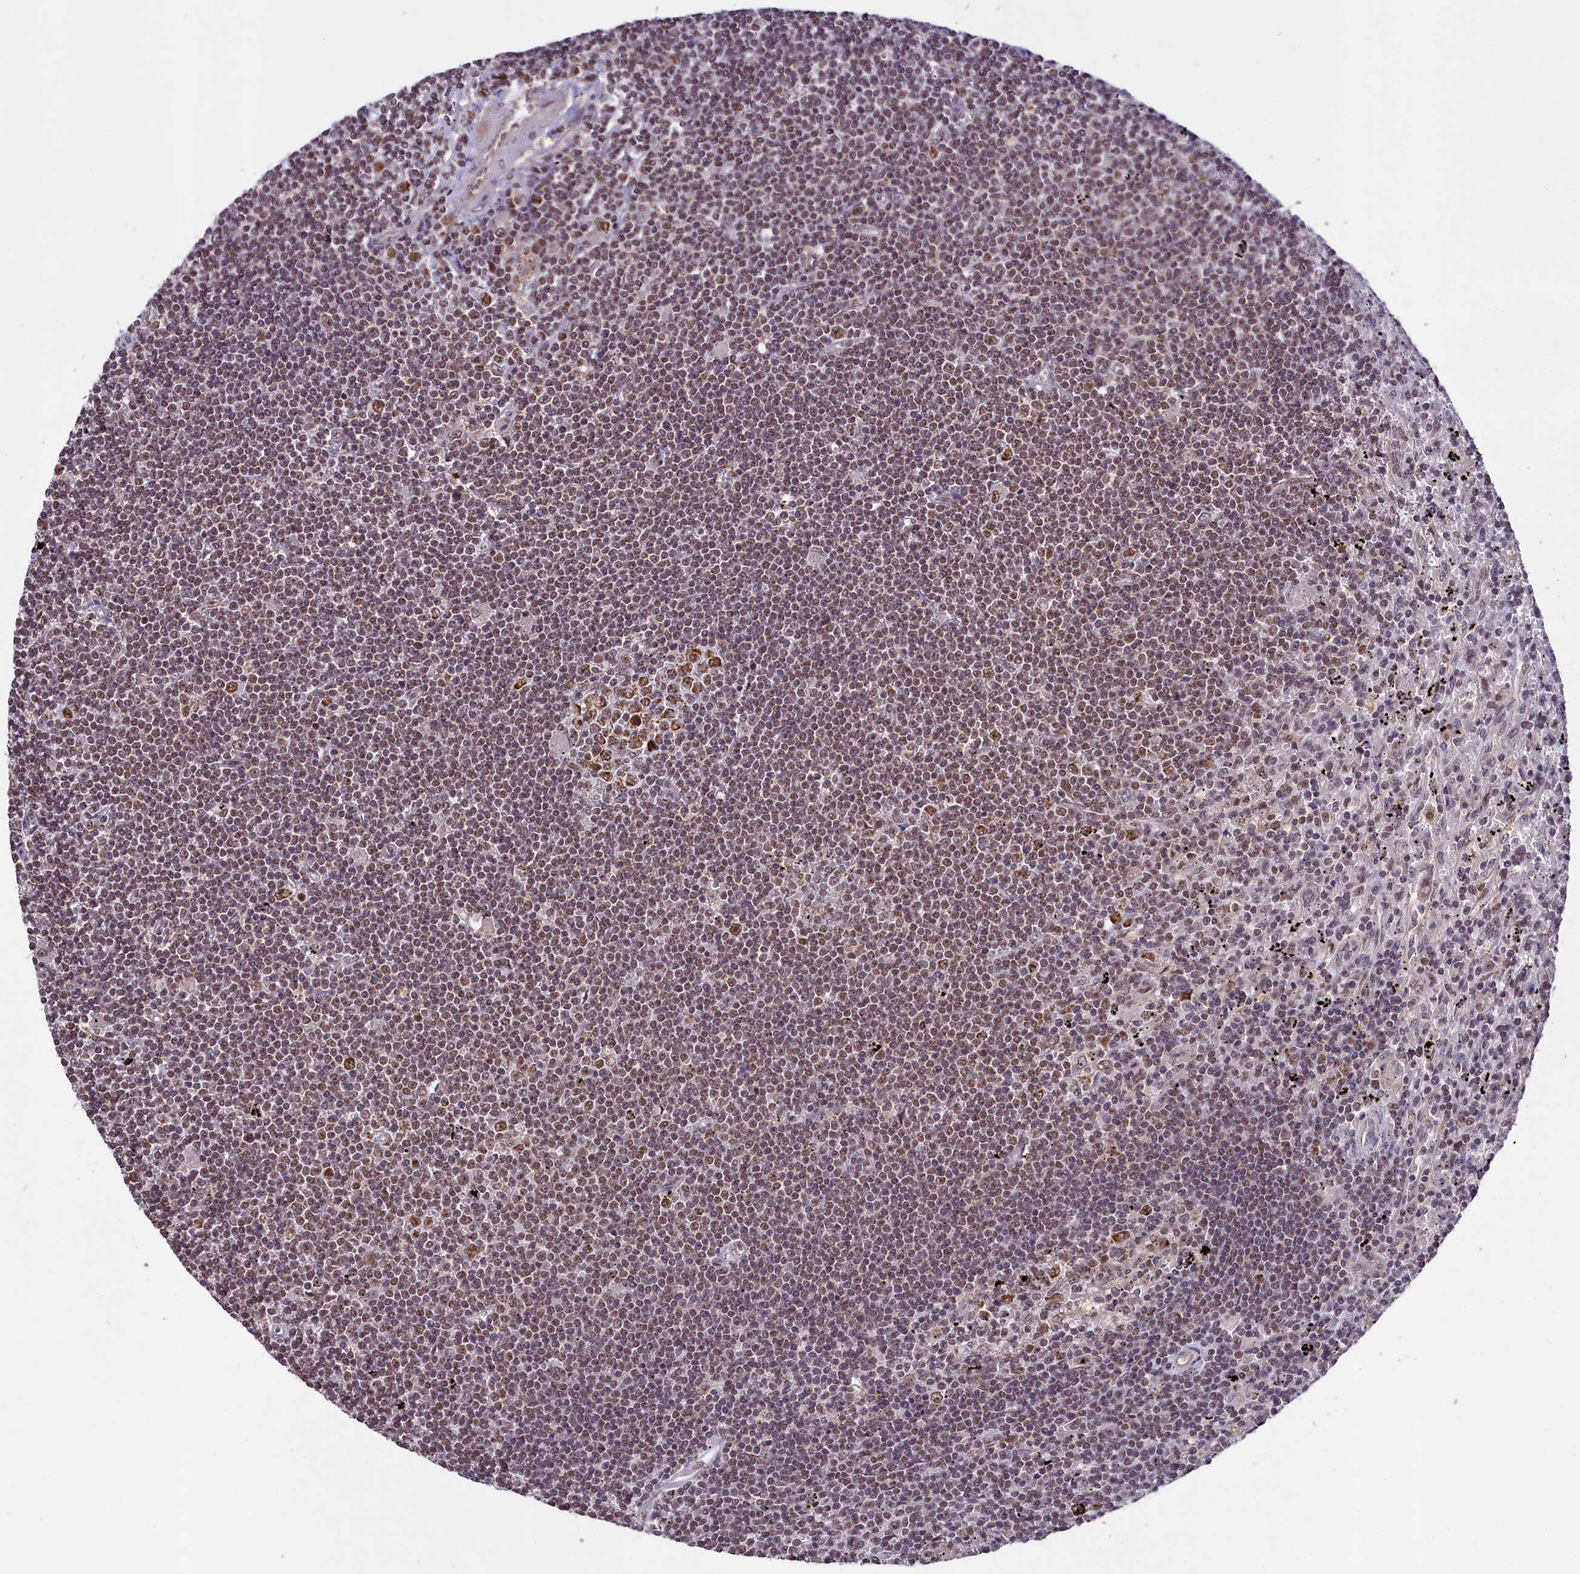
{"staining": {"intensity": "moderate", "quantity": ">75%", "location": "nuclear"}, "tissue": "lymphoma", "cell_type": "Tumor cells", "image_type": "cancer", "snomed": [{"axis": "morphology", "description": "Malignant lymphoma, non-Hodgkin's type, Low grade"}, {"axis": "topography", "description": "Spleen"}], "caption": "IHC of malignant lymphoma, non-Hodgkin's type (low-grade) demonstrates medium levels of moderate nuclear staining in approximately >75% of tumor cells.", "gene": "PAF1", "patient": {"sex": "male", "age": 76}}